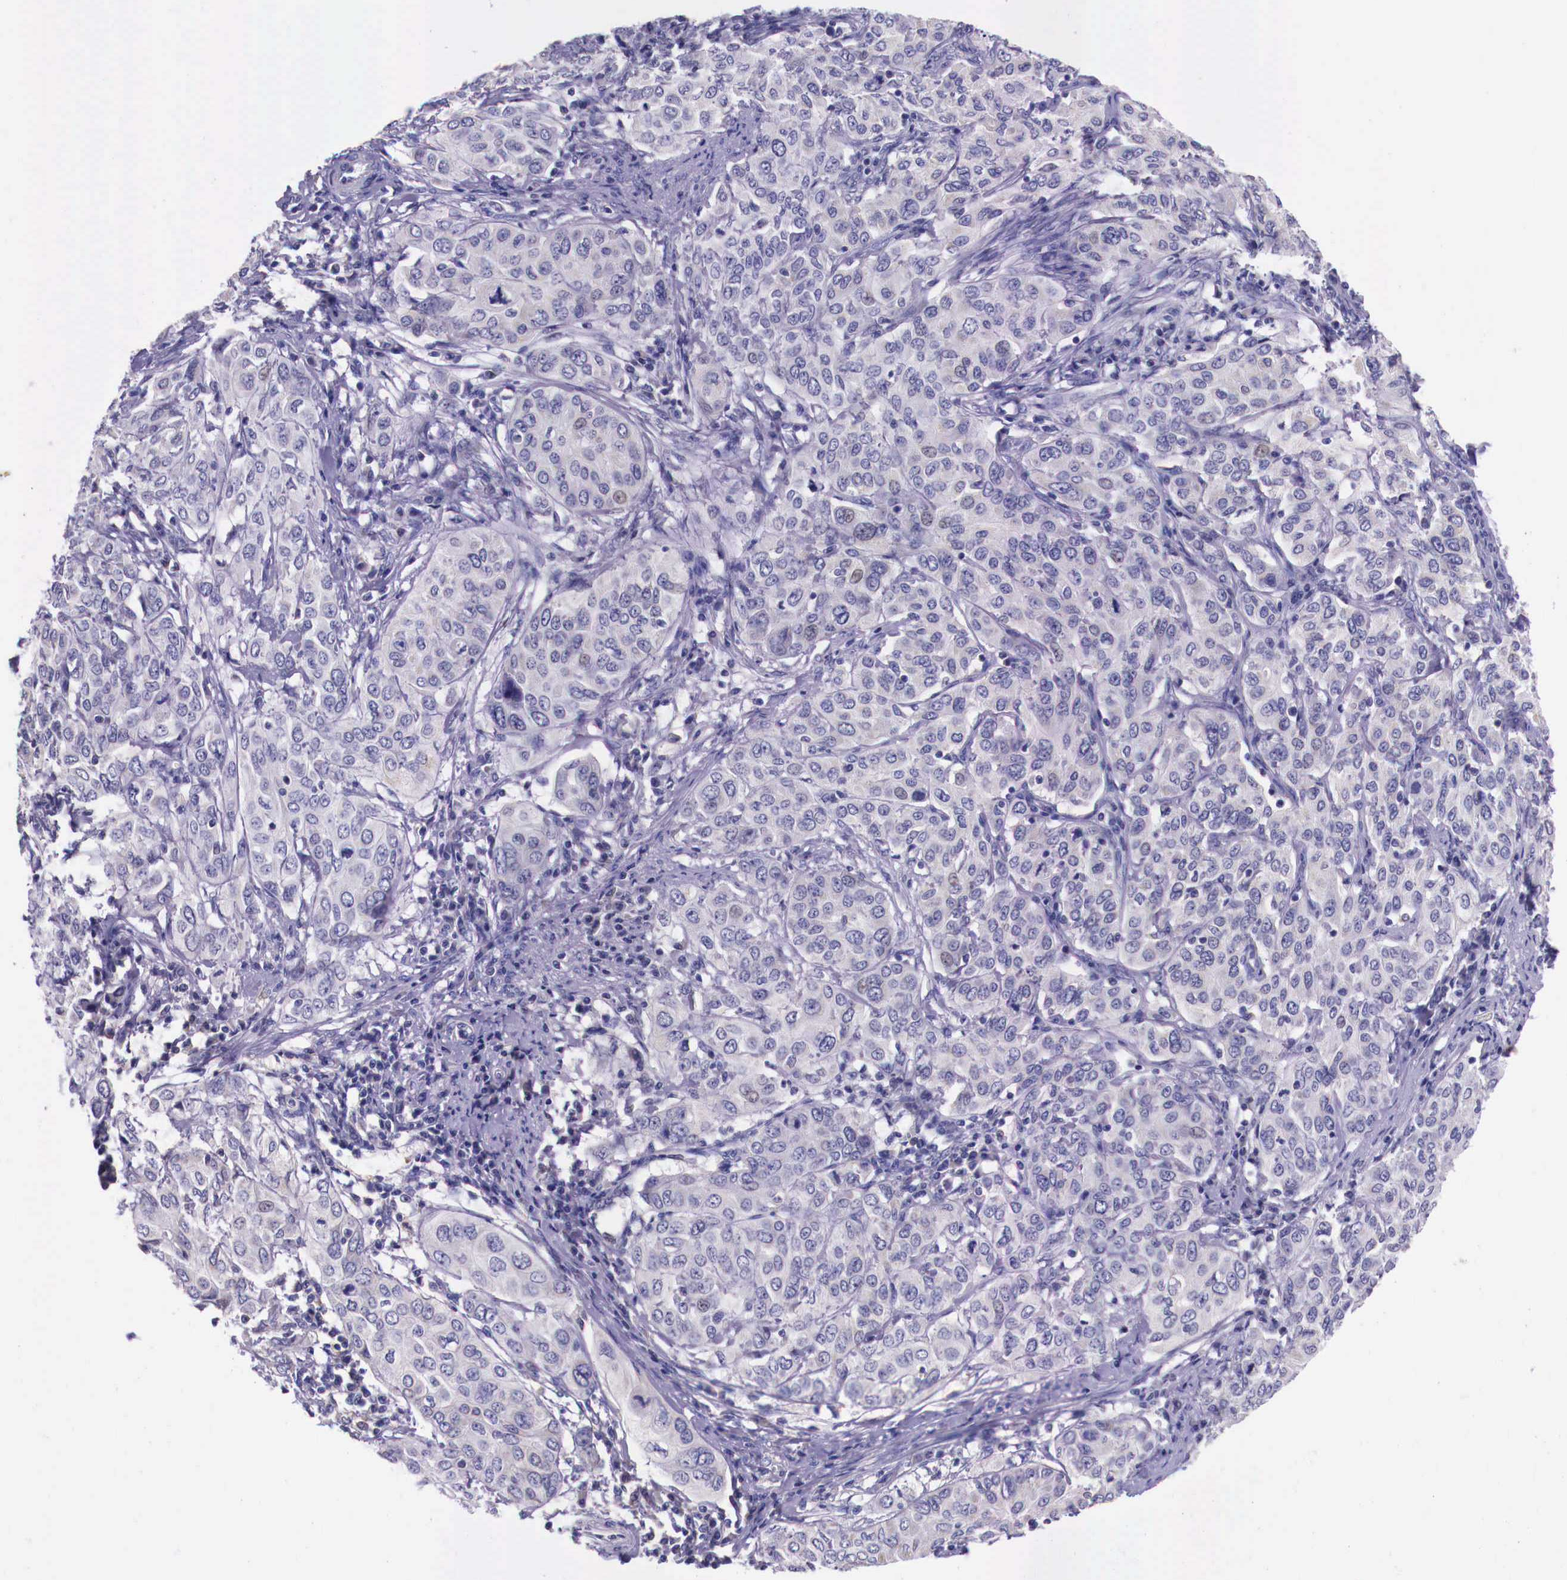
{"staining": {"intensity": "negative", "quantity": "none", "location": "none"}, "tissue": "cervical cancer", "cell_type": "Tumor cells", "image_type": "cancer", "snomed": [{"axis": "morphology", "description": "Squamous cell carcinoma, NOS"}, {"axis": "topography", "description": "Cervix"}], "caption": "High power microscopy histopathology image of an immunohistochemistry photomicrograph of cervical cancer (squamous cell carcinoma), revealing no significant expression in tumor cells.", "gene": "GRIPAP1", "patient": {"sex": "female", "age": 38}}